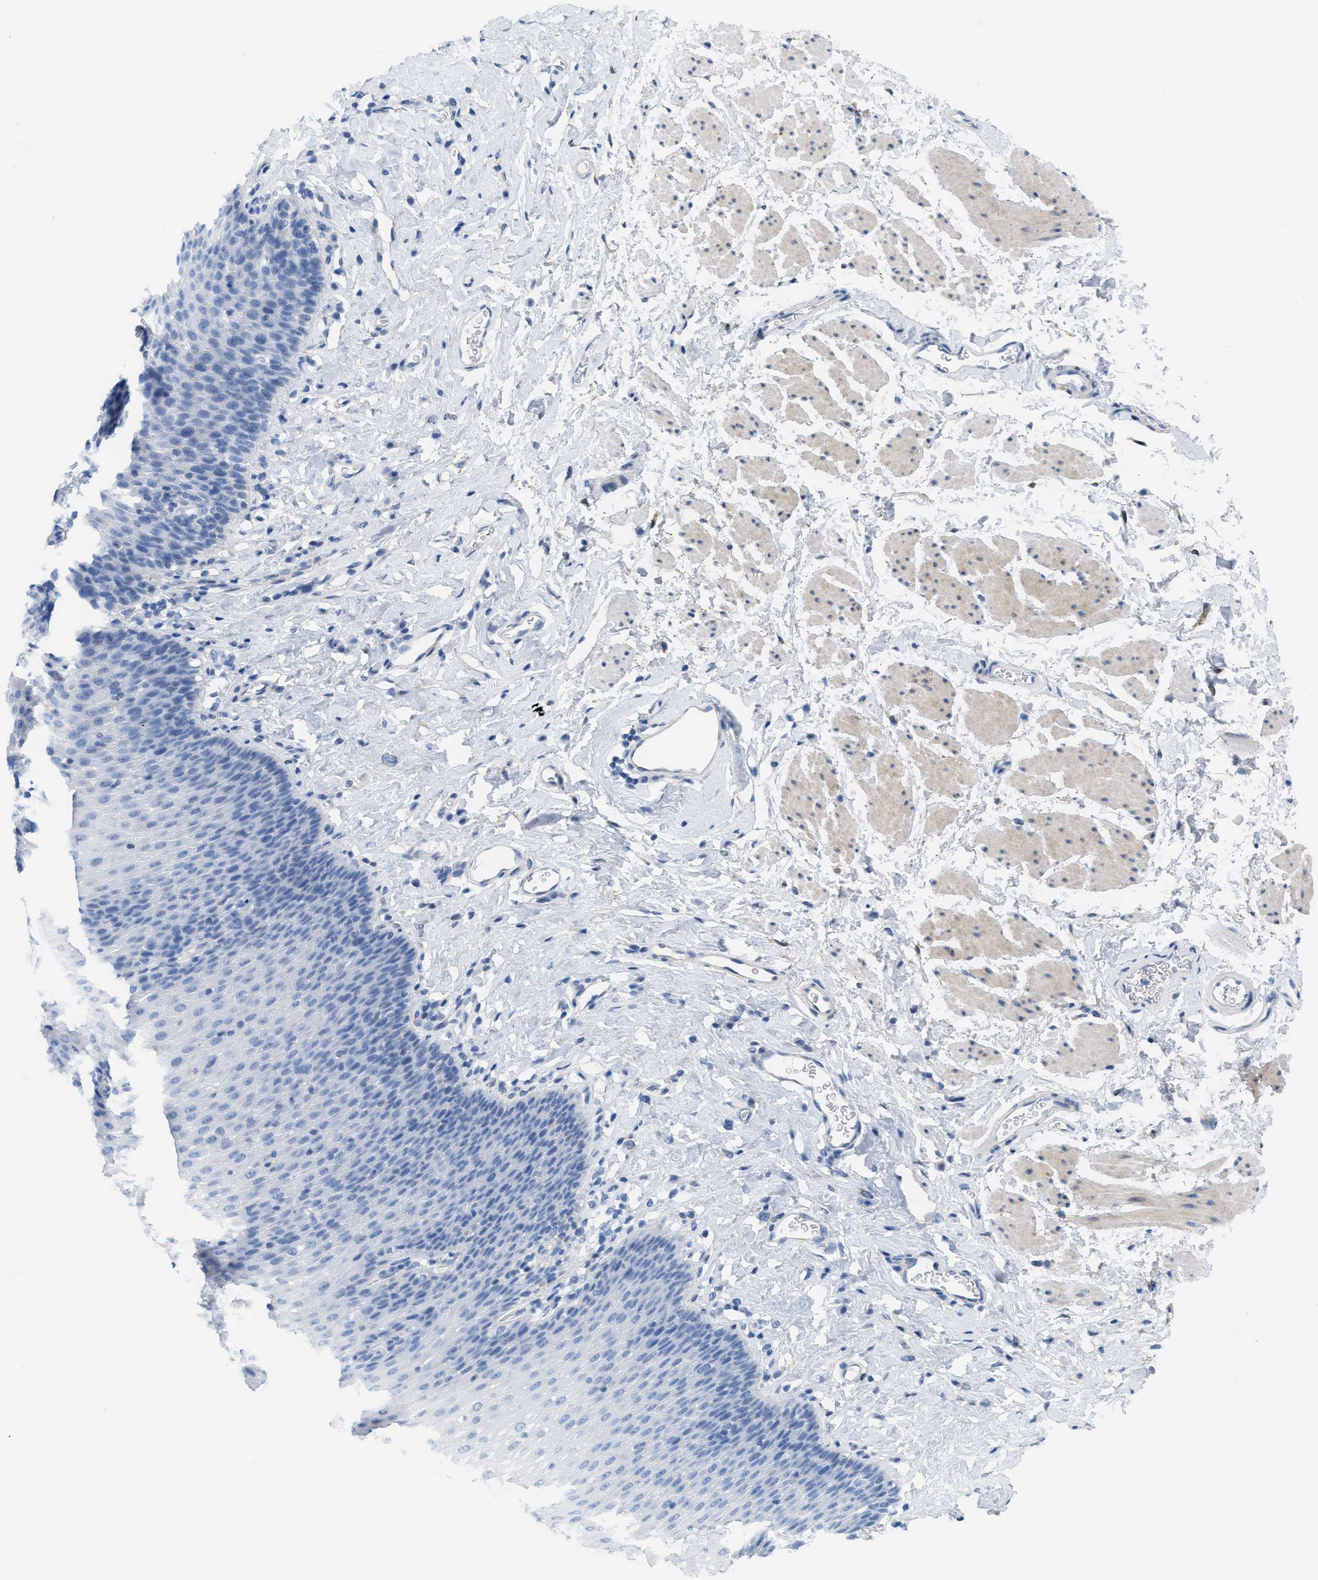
{"staining": {"intensity": "negative", "quantity": "none", "location": "none"}, "tissue": "esophagus", "cell_type": "Squamous epithelial cells", "image_type": "normal", "snomed": [{"axis": "morphology", "description": "Normal tissue, NOS"}, {"axis": "topography", "description": "Esophagus"}], "caption": "Esophagus stained for a protein using immunohistochemistry (IHC) demonstrates no positivity squamous epithelial cells.", "gene": "ASGR1", "patient": {"sex": "female", "age": 61}}